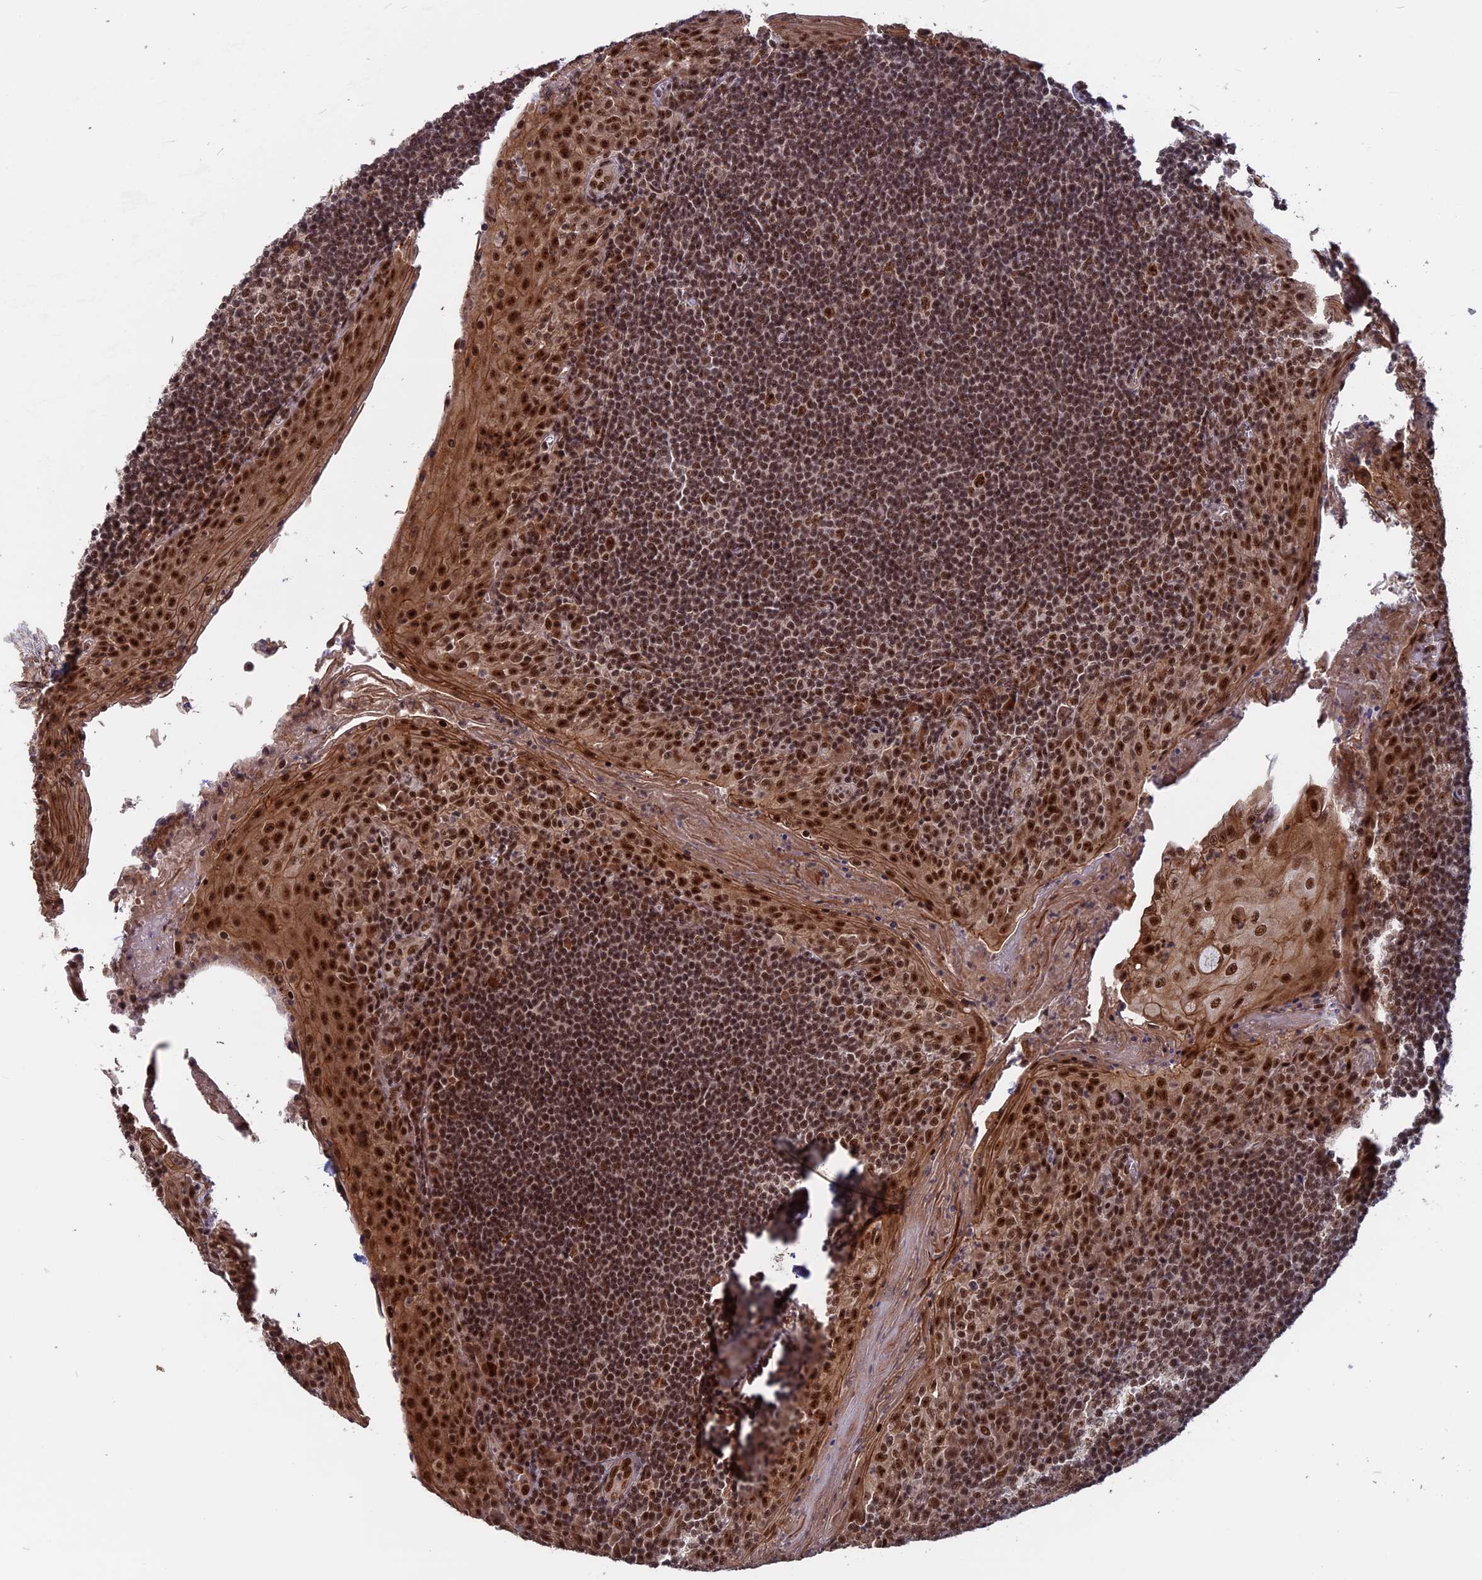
{"staining": {"intensity": "strong", "quantity": ">75%", "location": "nuclear"}, "tissue": "tonsil", "cell_type": "Germinal center cells", "image_type": "normal", "snomed": [{"axis": "morphology", "description": "Normal tissue, NOS"}, {"axis": "topography", "description": "Tonsil"}], "caption": "The photomicrograph demonstrates immunohistochemical staining of unremarkable tonsil. There is strong nuclear staining is present in about >75% of germinal center cells.", "gene": "CACTIN", "patient": {"sex": "male", "age": 27}}